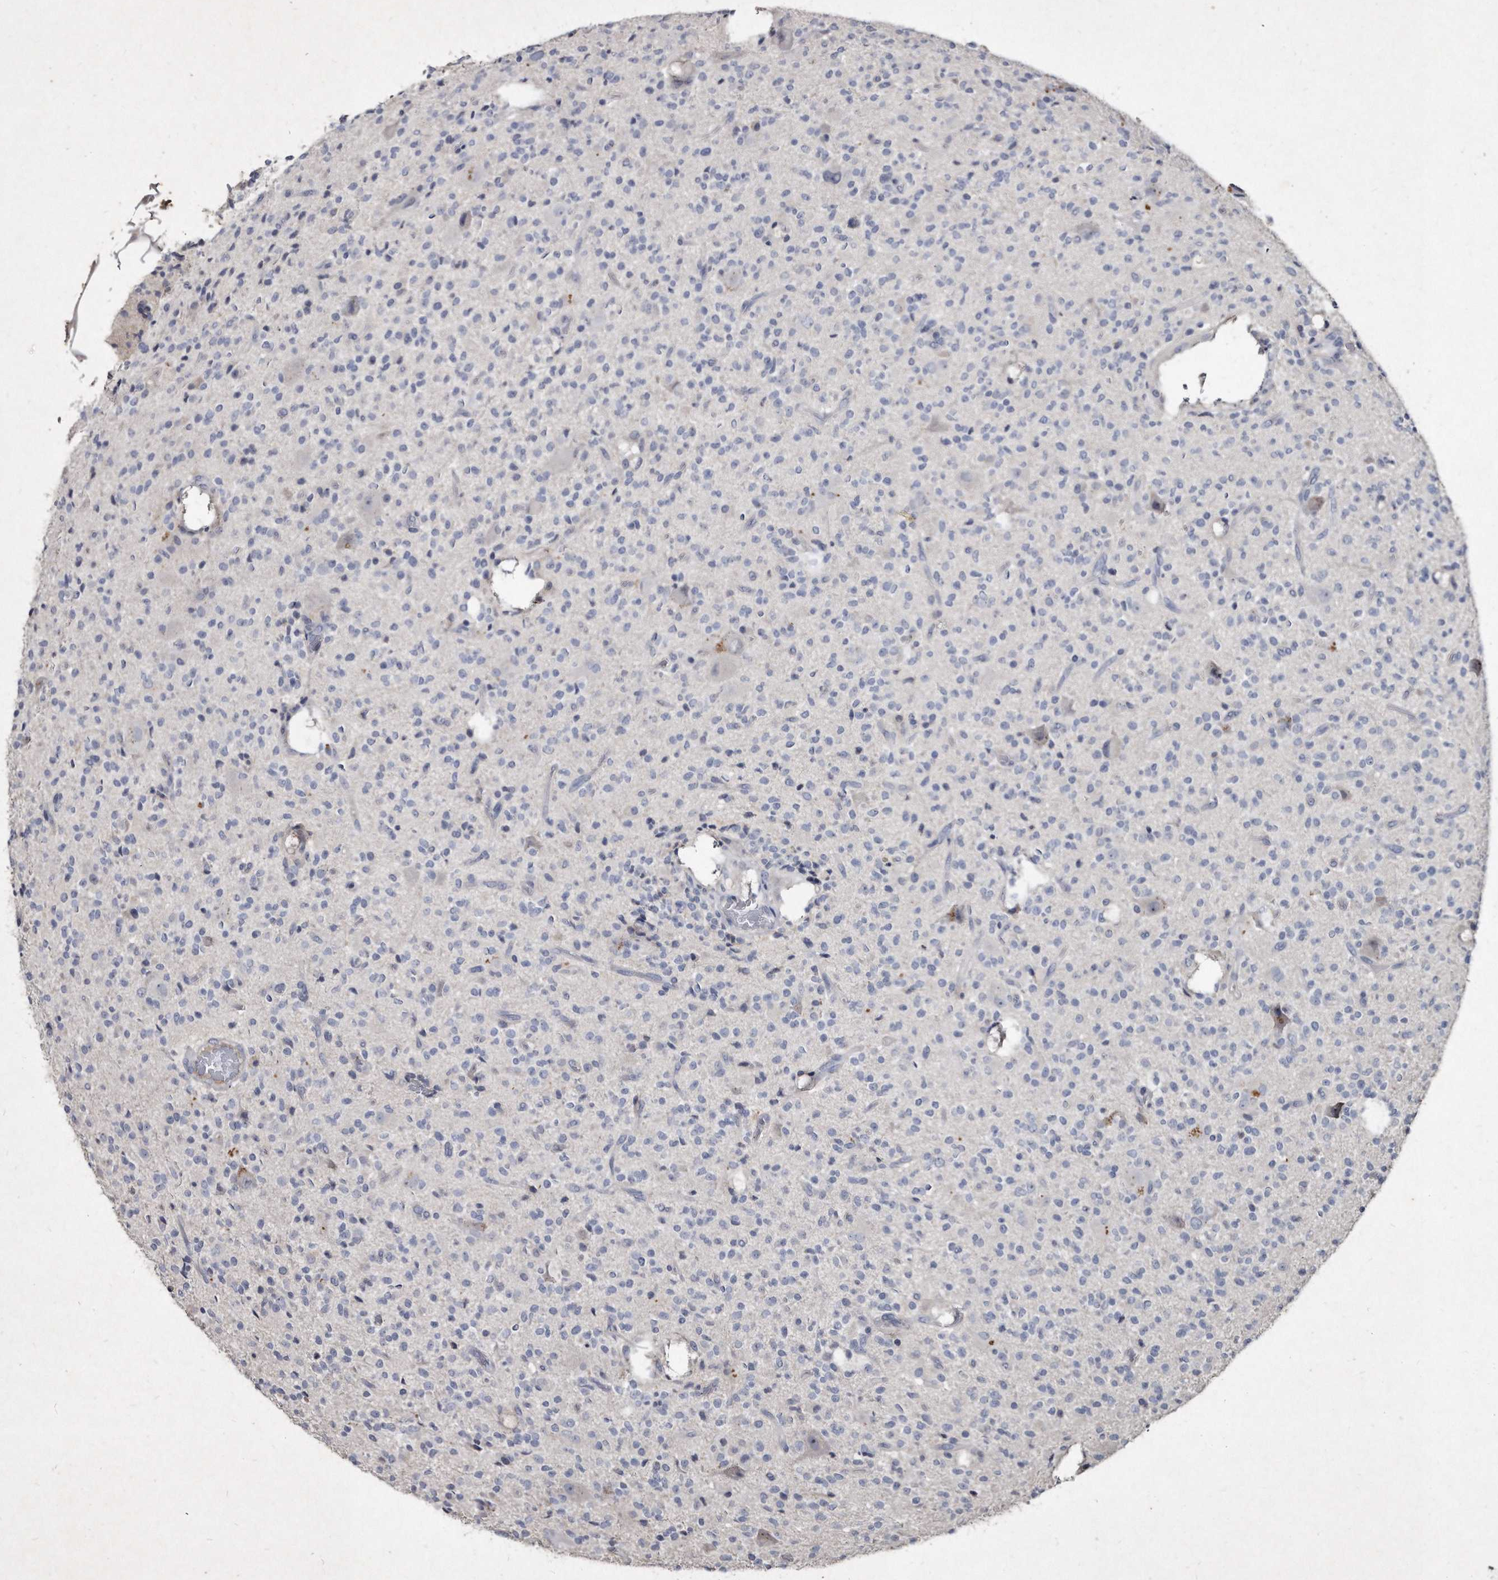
{"staining": {"intensity": "negative", "quantity": "none", "location": "none"}, "tissue": "glioma", "cell_type": "Tumor cells", "image_type": "cancer", "snomed": [{"axis": "morphology", "description": "Glioma, malignant, High grade"}, {"axis": "topography", "description": "Brain"}], "caption": "IHC micrograph of high-grade glioma (malignant) stained for a protein (brown), which displays no positivity in tumor cells. (DAB immunohistochemistry with hematoxylin counter stain).", "gene": "KLHDC3", "patient": {"sex": "male", "age": 34}}